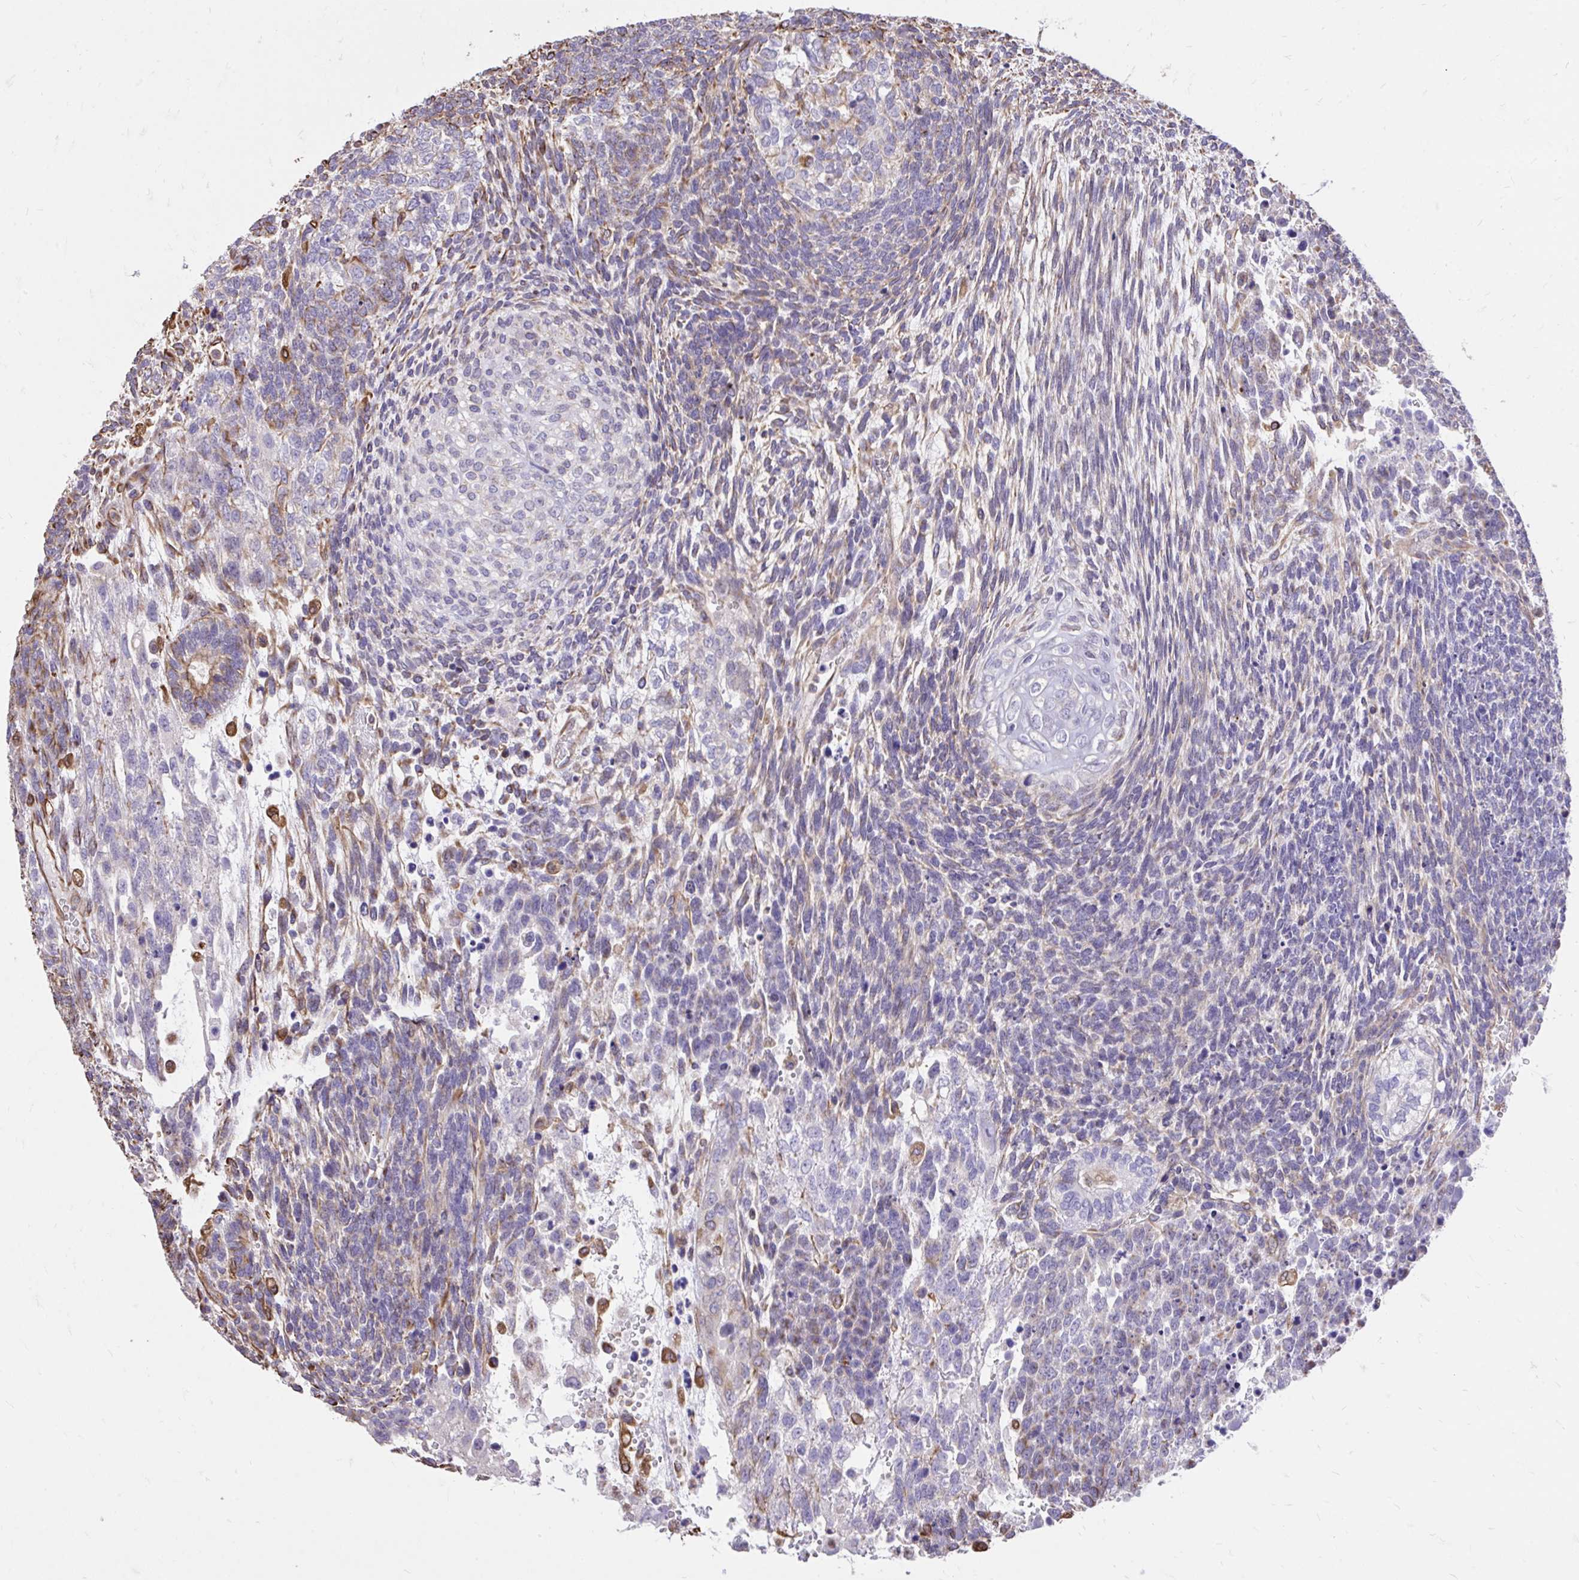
{"staining": {"intensity": "moderate", "quantity": "<25%", "location": "cytoplasmic/membranous"}, "tissue": "testis cancer", "cell_type": "Tumor cells", "image_type": "cancer", "snomed": [{"axis": "morphology", "description": "Carcinoma, Embryonal, NOS"}, {"axis": "topography", "description": "Testis"}], "caption": "The photomicrograph demonstrates immunohistochemical staining of embryonal carcinoma (testis). There is moderate cytoplasmic/membranous expression is present in about <25% of tumor cells.", "gene": "RNF103", "patient": {"sex": "male", "age": 23}}